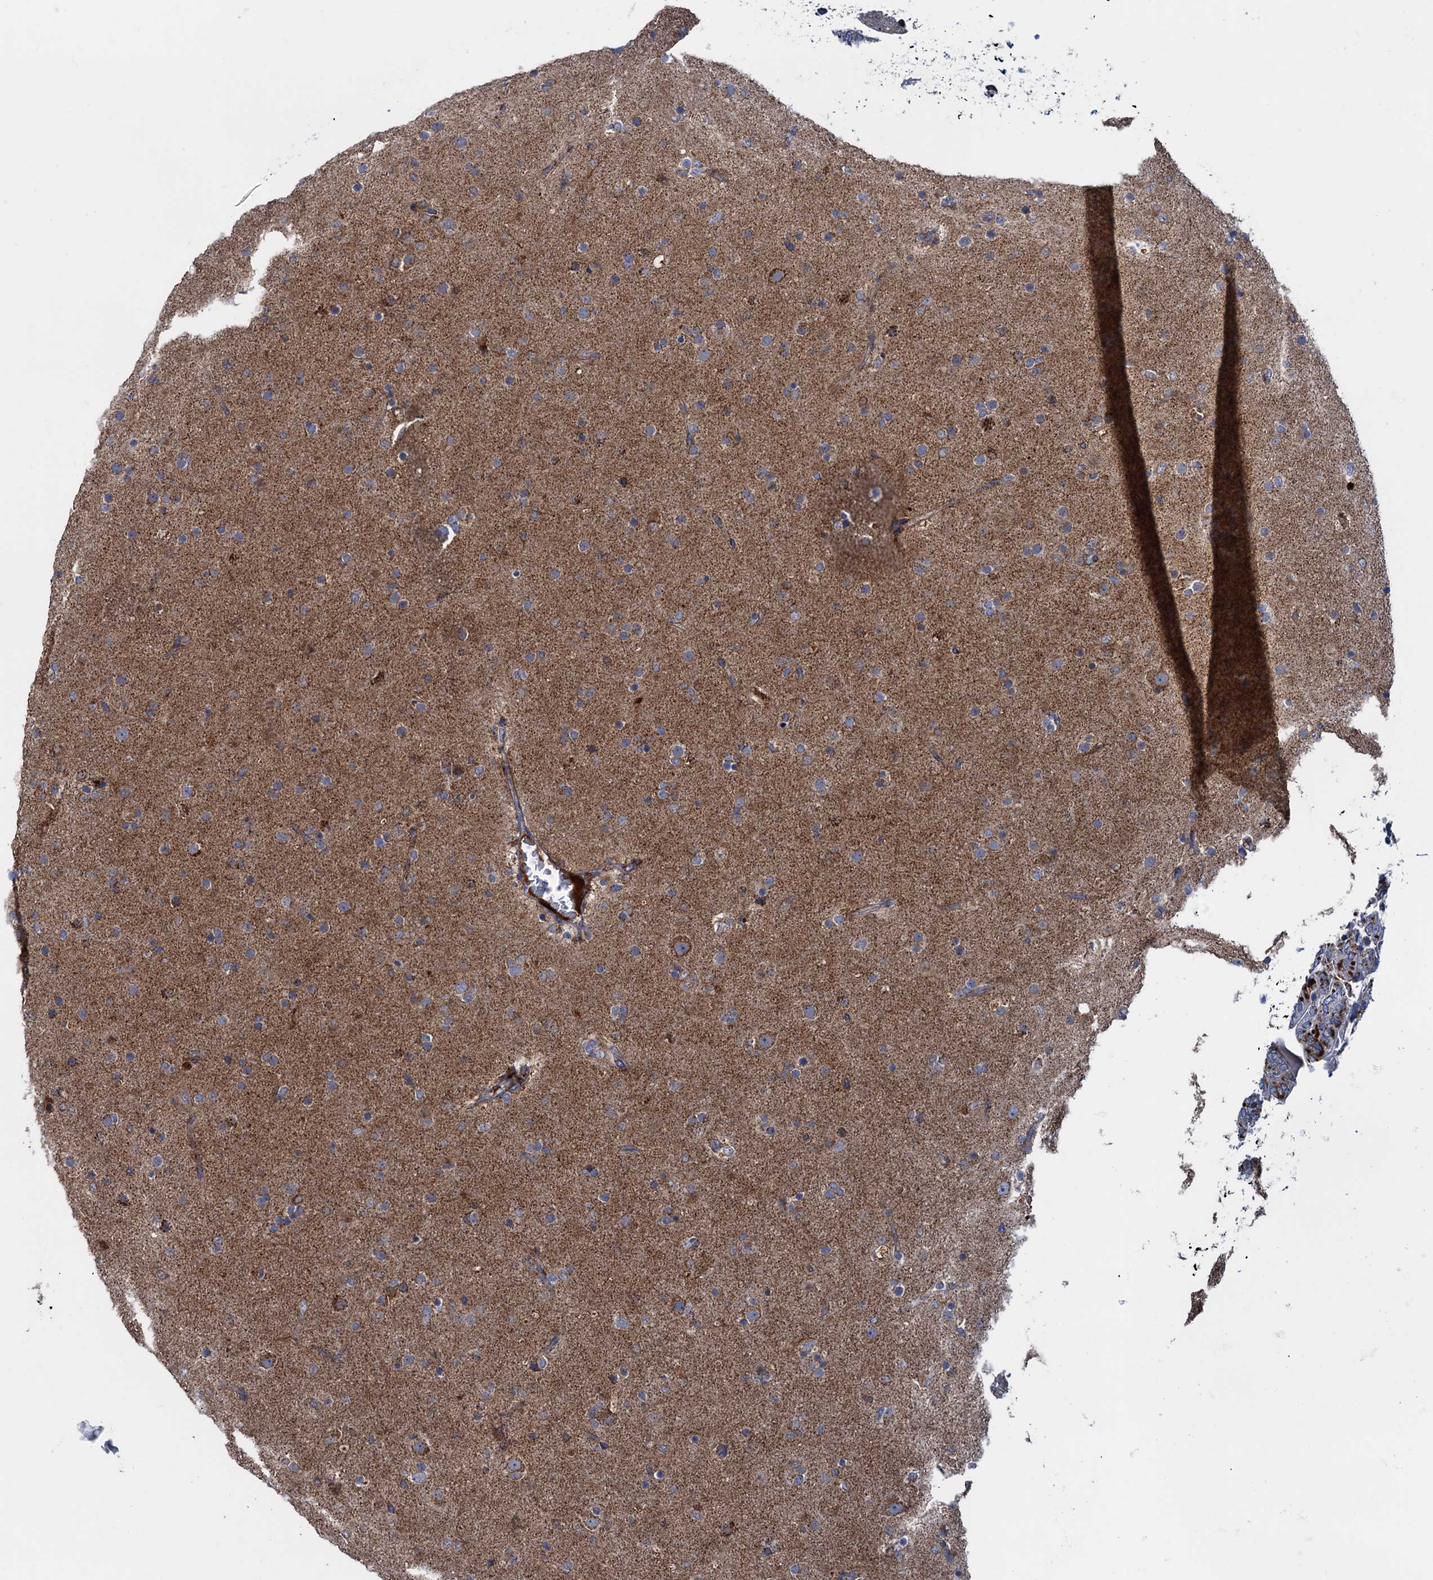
{"staining": {"intensity": "moderate", "quantity": "<25%", "location": "cytoplasmic/membranous"}, "tissue": "glioma", "cell_type": "Tumor cells", "image_type": "cancer", "snomed": [{"axis": "morphology", "description": "Glioma, malignant, Low grade"}, {"axis": "topography", "description": "Brain"}], "caption": "This photomicrograph displays low-grade glioma (malignant) stained with IHC to label a protein in brown. The cytoplasmic/membranous of tumor cells show moderate positivity for the protein. Nuclei are counter-stained blue.", "gene": "GTPBP3", "patient": {"sex": "male", "age": 65}}